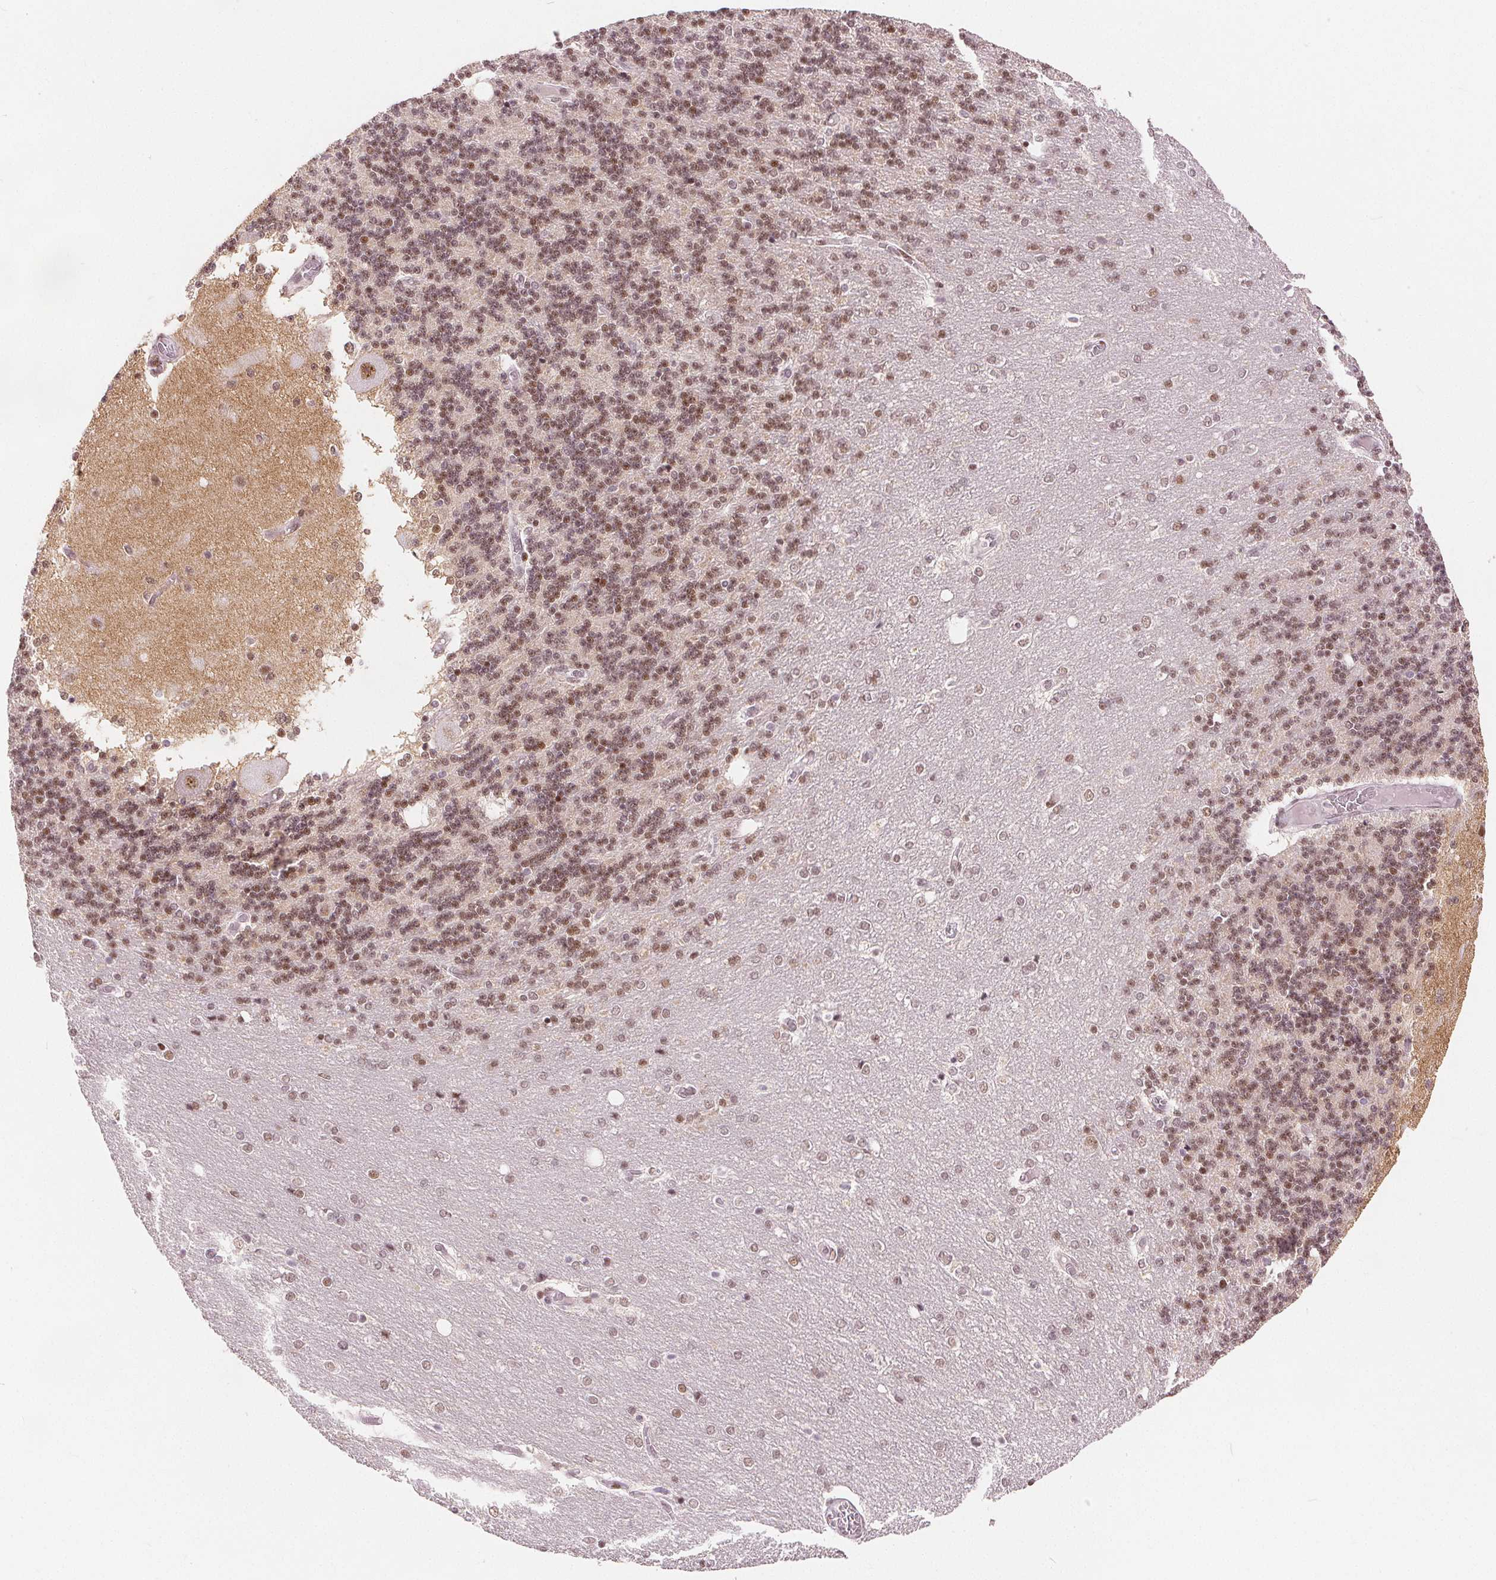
{"staining": {"intensity": "moderate", "quantity": ">75%", "location": "nuclear"}, "tissue": "cerebellum", "cell_type": "Cells in granular layer", "image_type": "normal", "snomed": [{"axis": "morphology", "description": "Normal tissue, NOS"}, {"axis": "topography", "description": "Cerebellum"}], "caption": "Unremarkable cerebellum was stained to show a protein in brown. There is medium levels of moderate nuclear positivity in about >75% of cells in granular layer.", "gene": "ZNF703", "patient": {"sex": "female", "age": 54}}